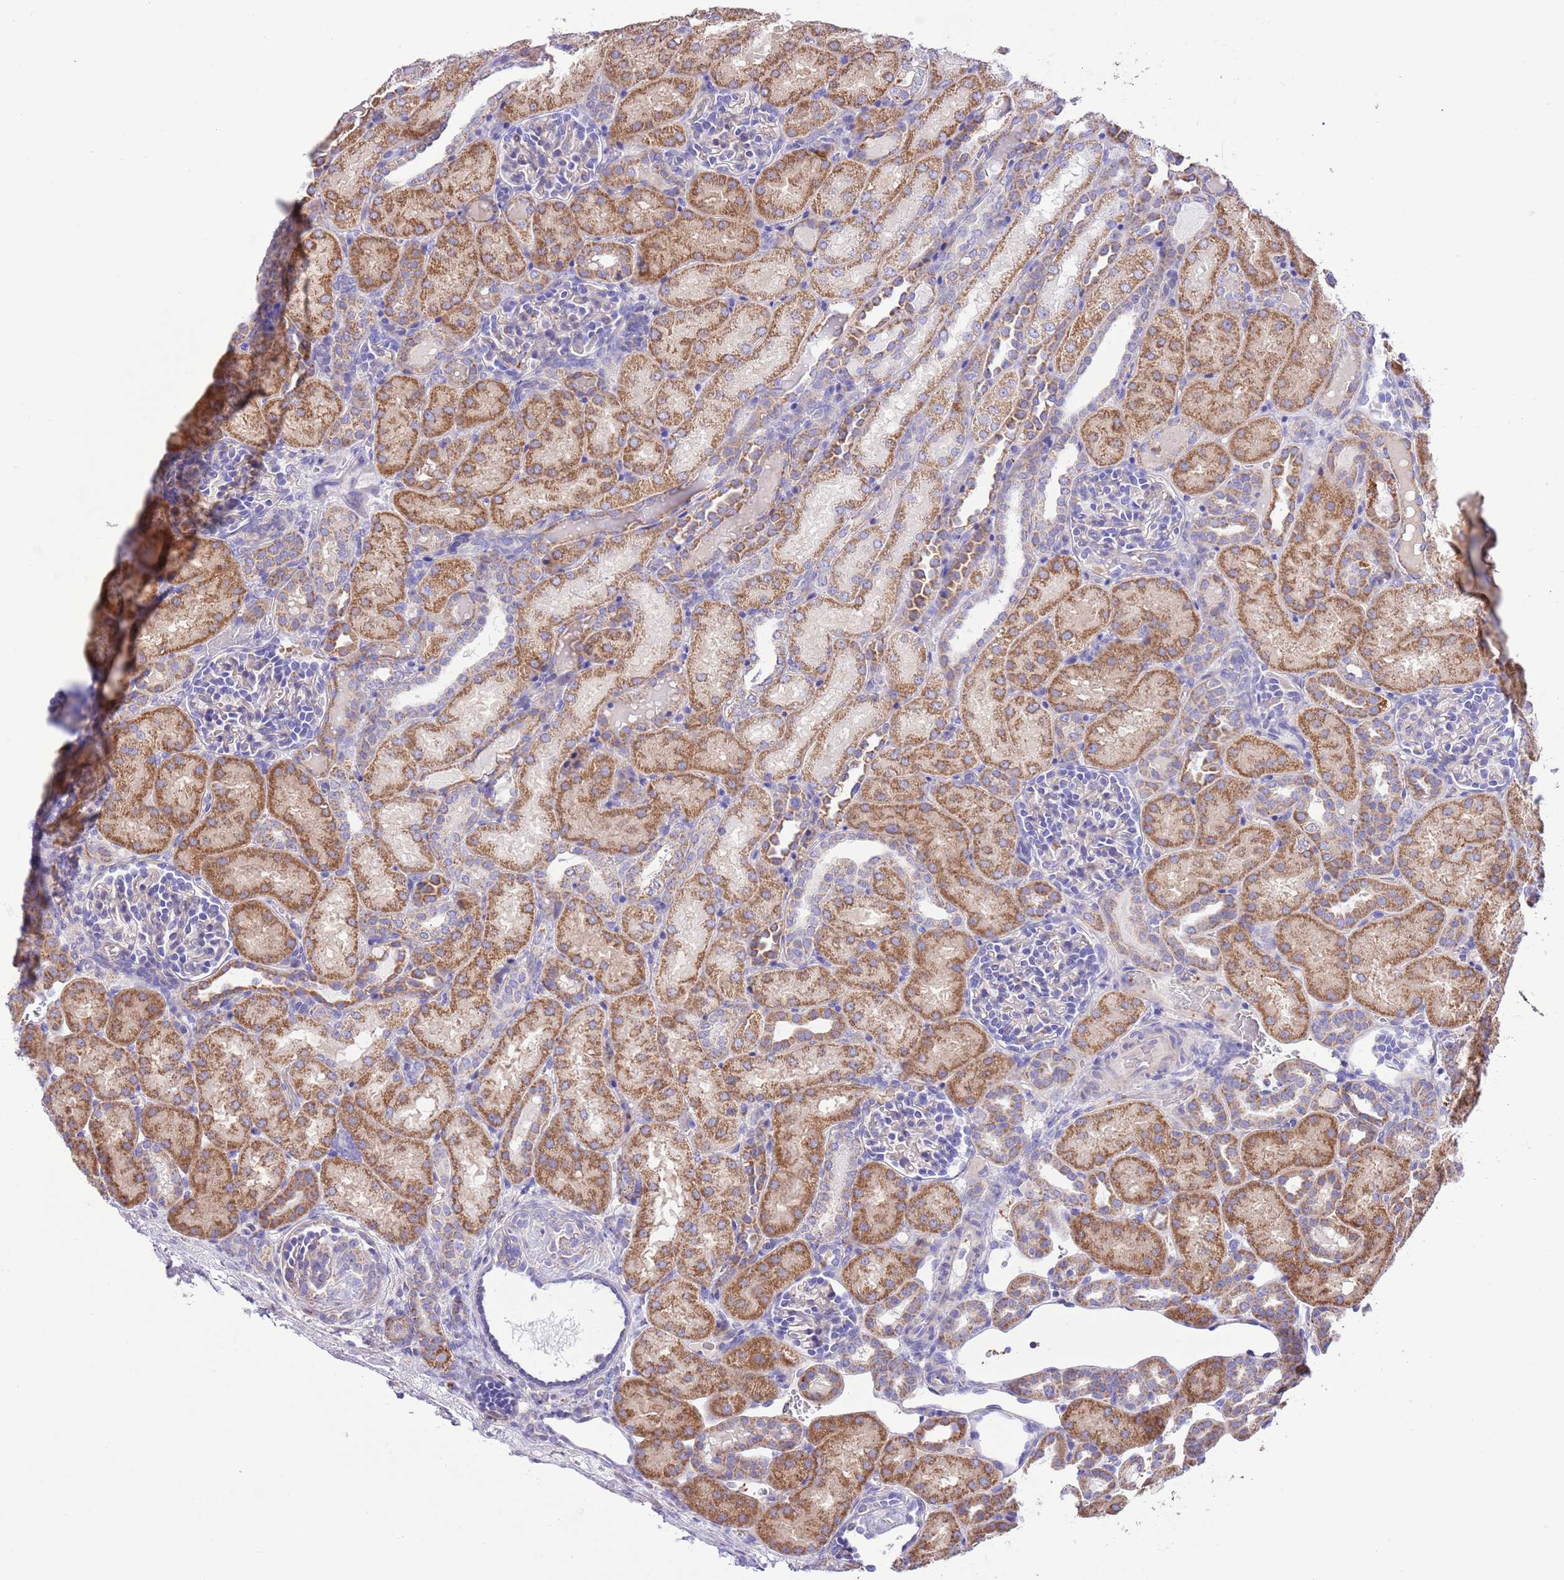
{"staining": {"intensity": "negative", "quantity": "none", "location": "none"}, "tissue": "kidney", "cell_type": "Cells in glomeruli", "image_type": "normal", "snomed": [{"axis": "morphology", "description": "Normal tissue, NOS"}, {"axis": "topography", "description": "Kidney"}], "caption": "Immunohistochemistry (IHC) histopathology image of unremarkable kidney: human kidney stained with DAB (3,3'-diaminobenzidine) exhibits no significant protein staining in cells in glomeruli. (Stains: DAB (3,3'-diaminobenzidine) immunohistochemistry with hematoxylin counter stain, Microscopy: brightfield microscopy at high magnification).", "gene": "SS18L2", "patient": {"sex": "male", "age": 1}}